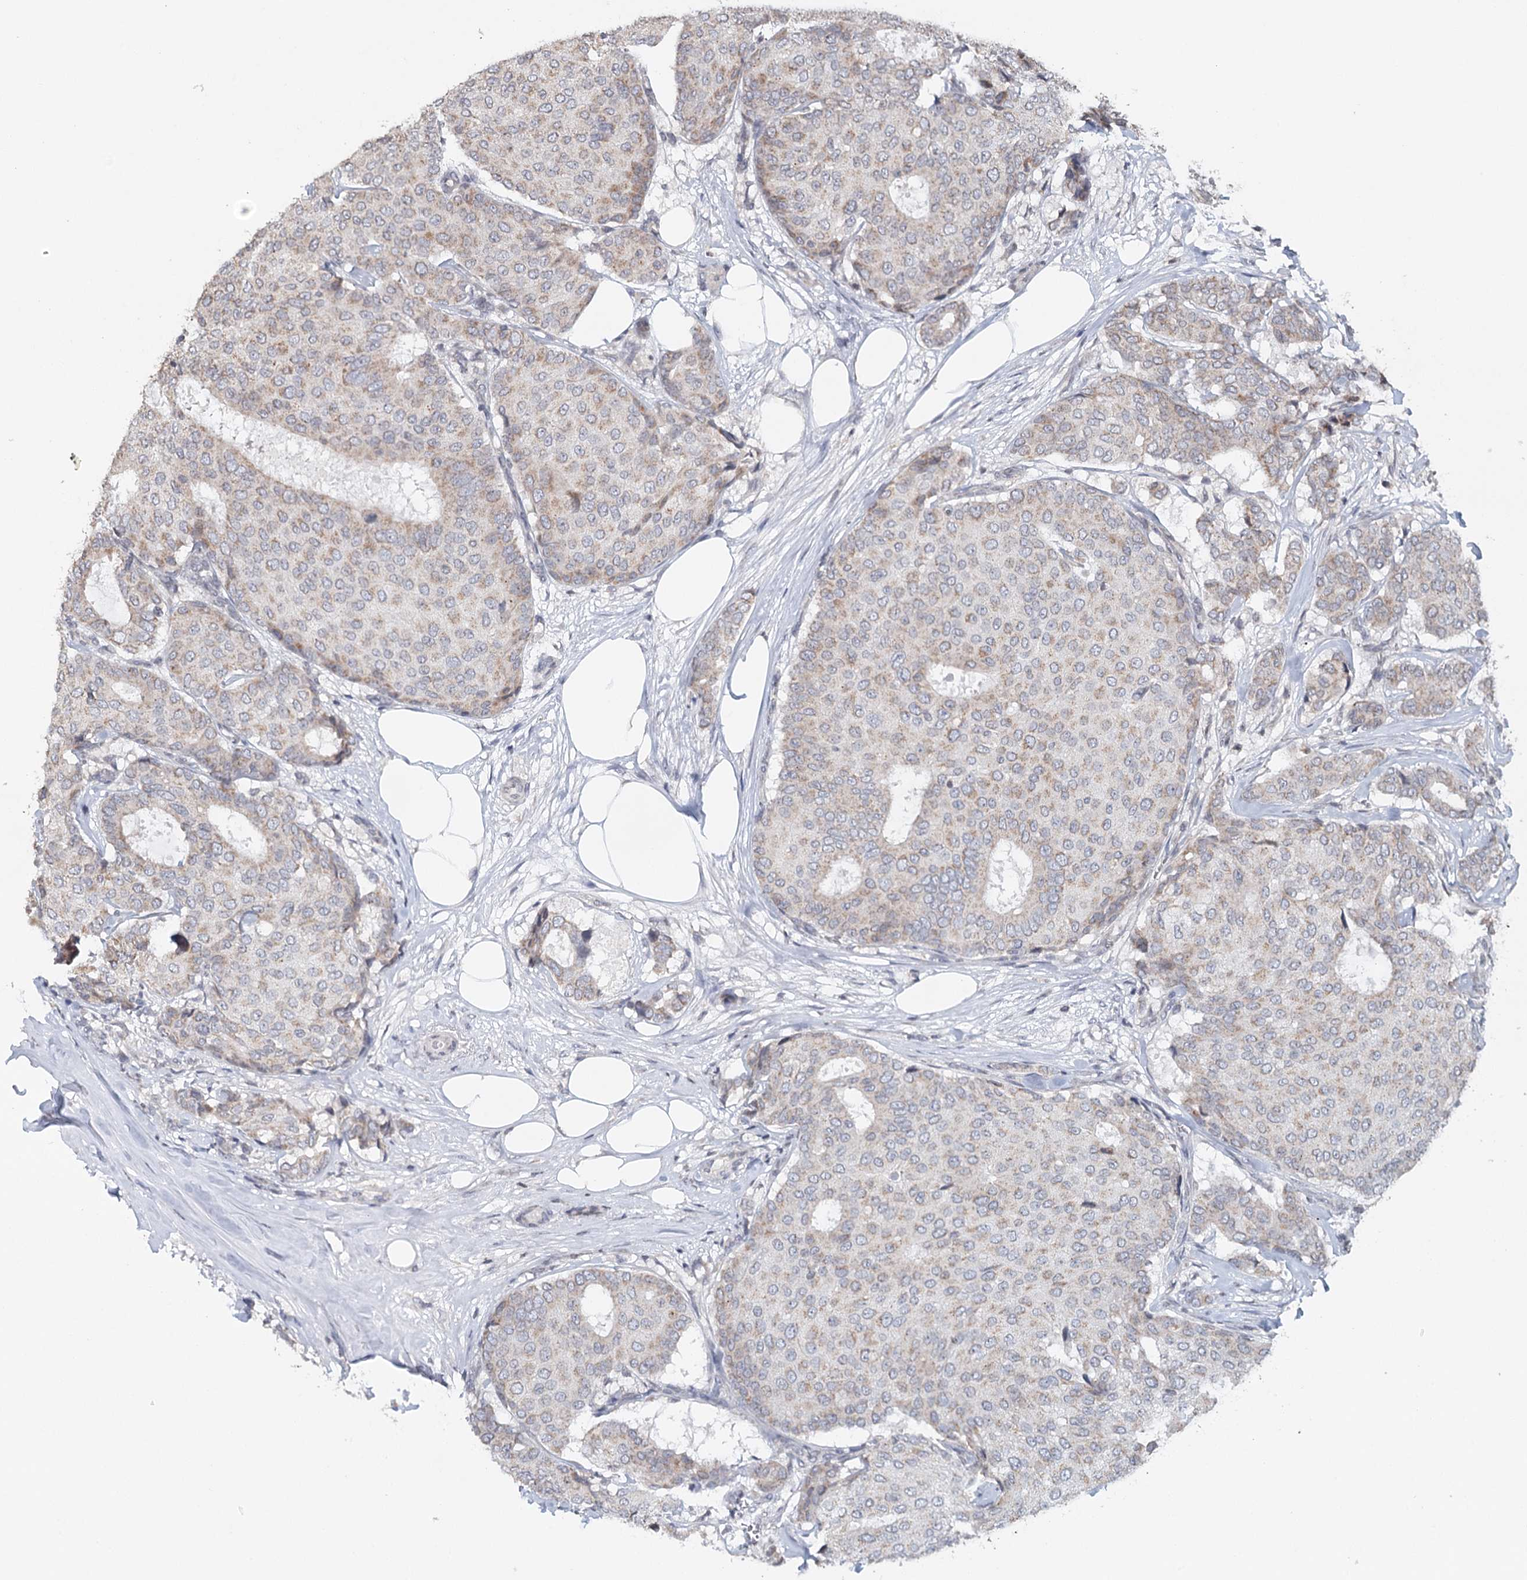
{"staining": {"intensity": "weak", "quantity": "<25%", "location": "cytoplasmic/membranous"}, "tissue": "breast cancer", "cell_type": "Tumor cells", "image_type": "cancer", "snomed": [{"axis": "morphology", "description": "Duct carcinoma"}, {"axis": "topography", "description": "Breast"}], "caption": "The micrograph reveals no staining of tumor cells in infiltrating ductal carcinoma (breast).", "gene": "ICOS", "patient": {"sex": "female", "age": 75}}